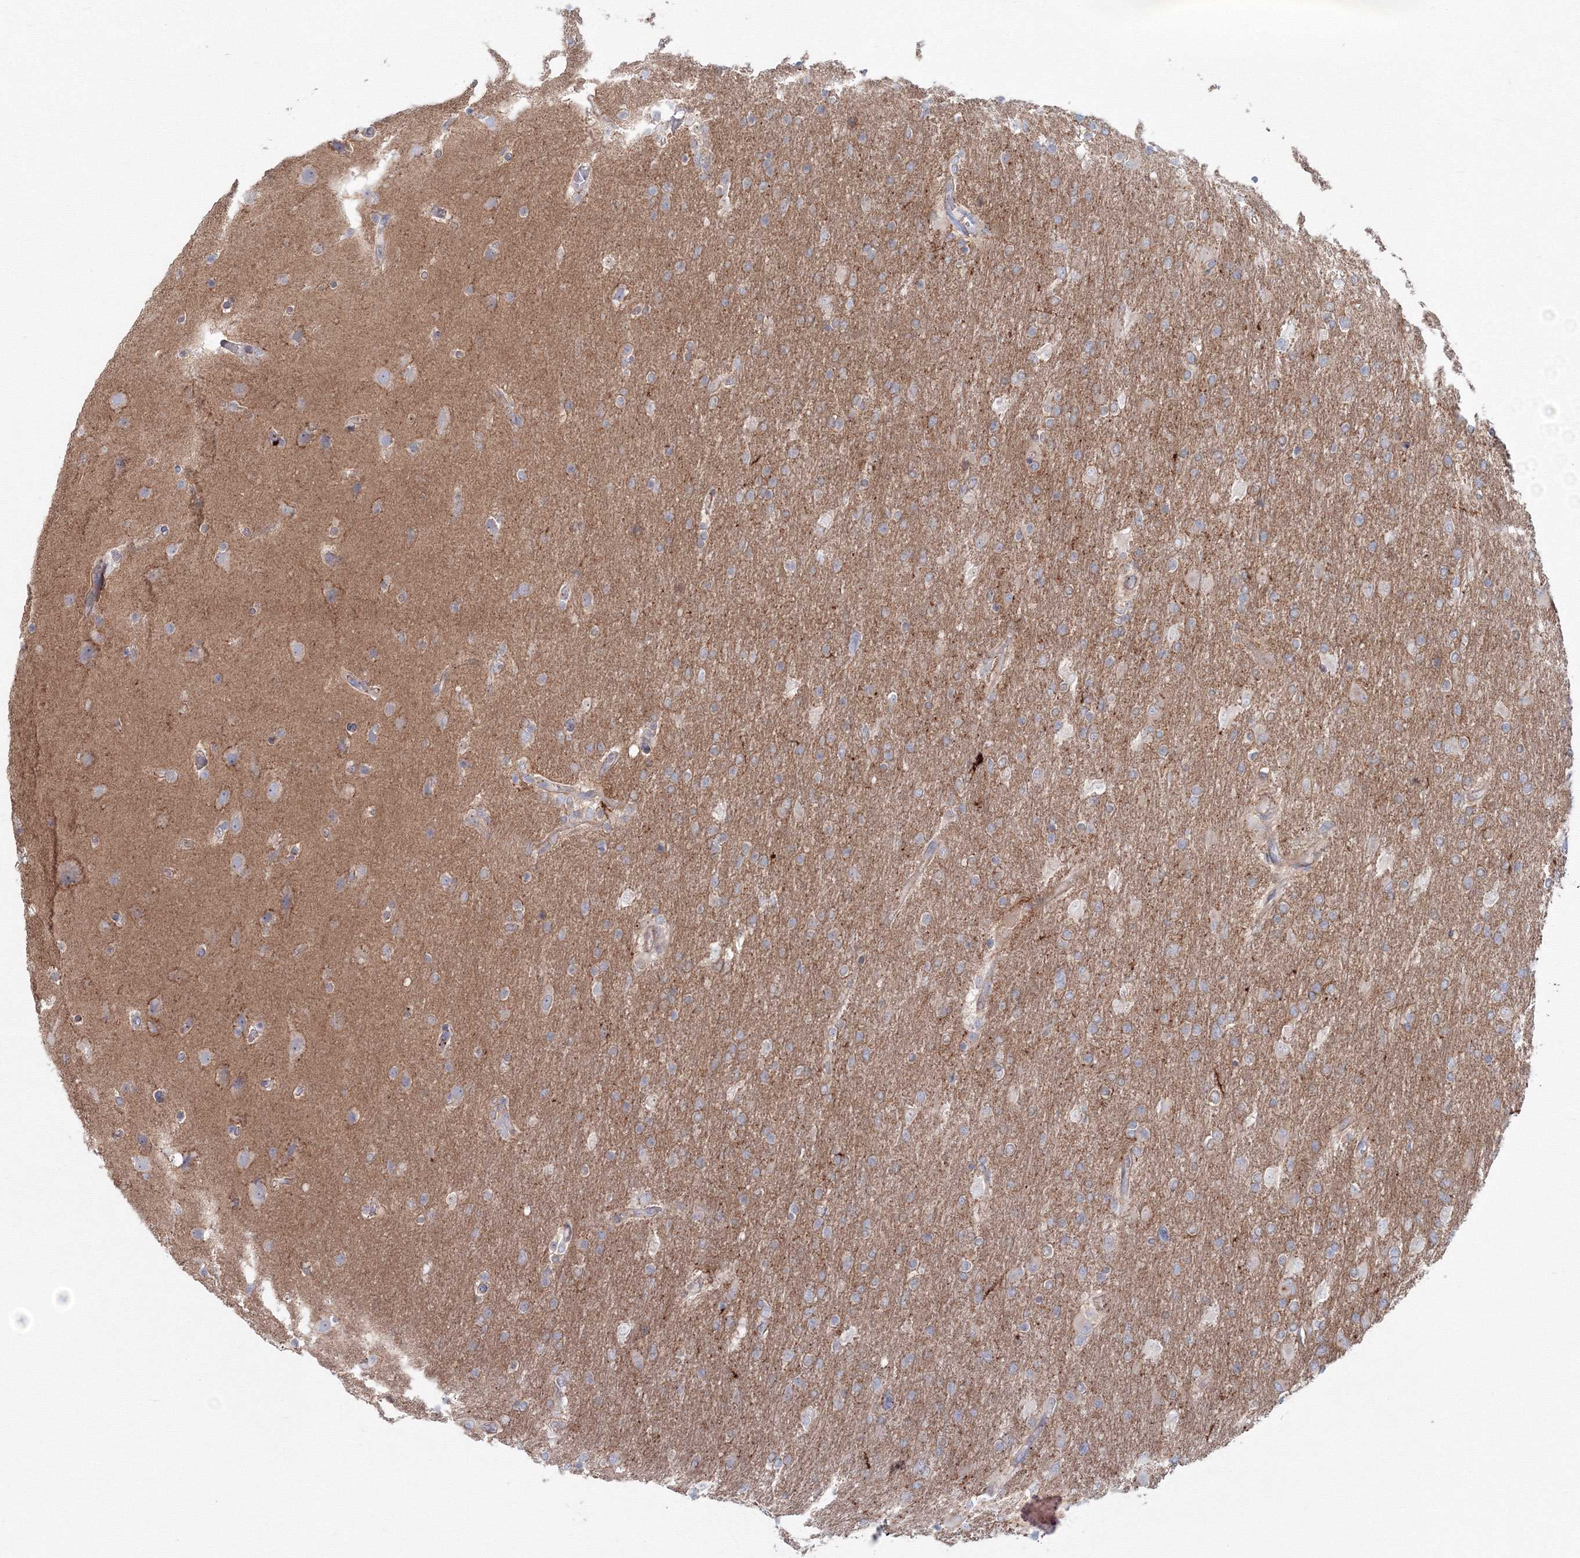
{"staining": {"intensity": "moderate", "quantity": "25%-75%", "location": "cytoplasmic/membranous"}, "tissue": "glioma", "cell_type": "Tumor cells", "image_type": "cancer", "snomed": [{"axis": "morphology", "description": "Glioma, malignant, High grade"}, {"axis": "topography", "description": "Cerebral cortex"}], "caption": "This is a micrograph of immunohistochemistry (IHC) staining of glioma, which shows moderate positivity in the cytoplasmic/membranous of tumor cells.", "gene": "SH3PXD2A", "patient": {"sex": "female", "age": 36}}